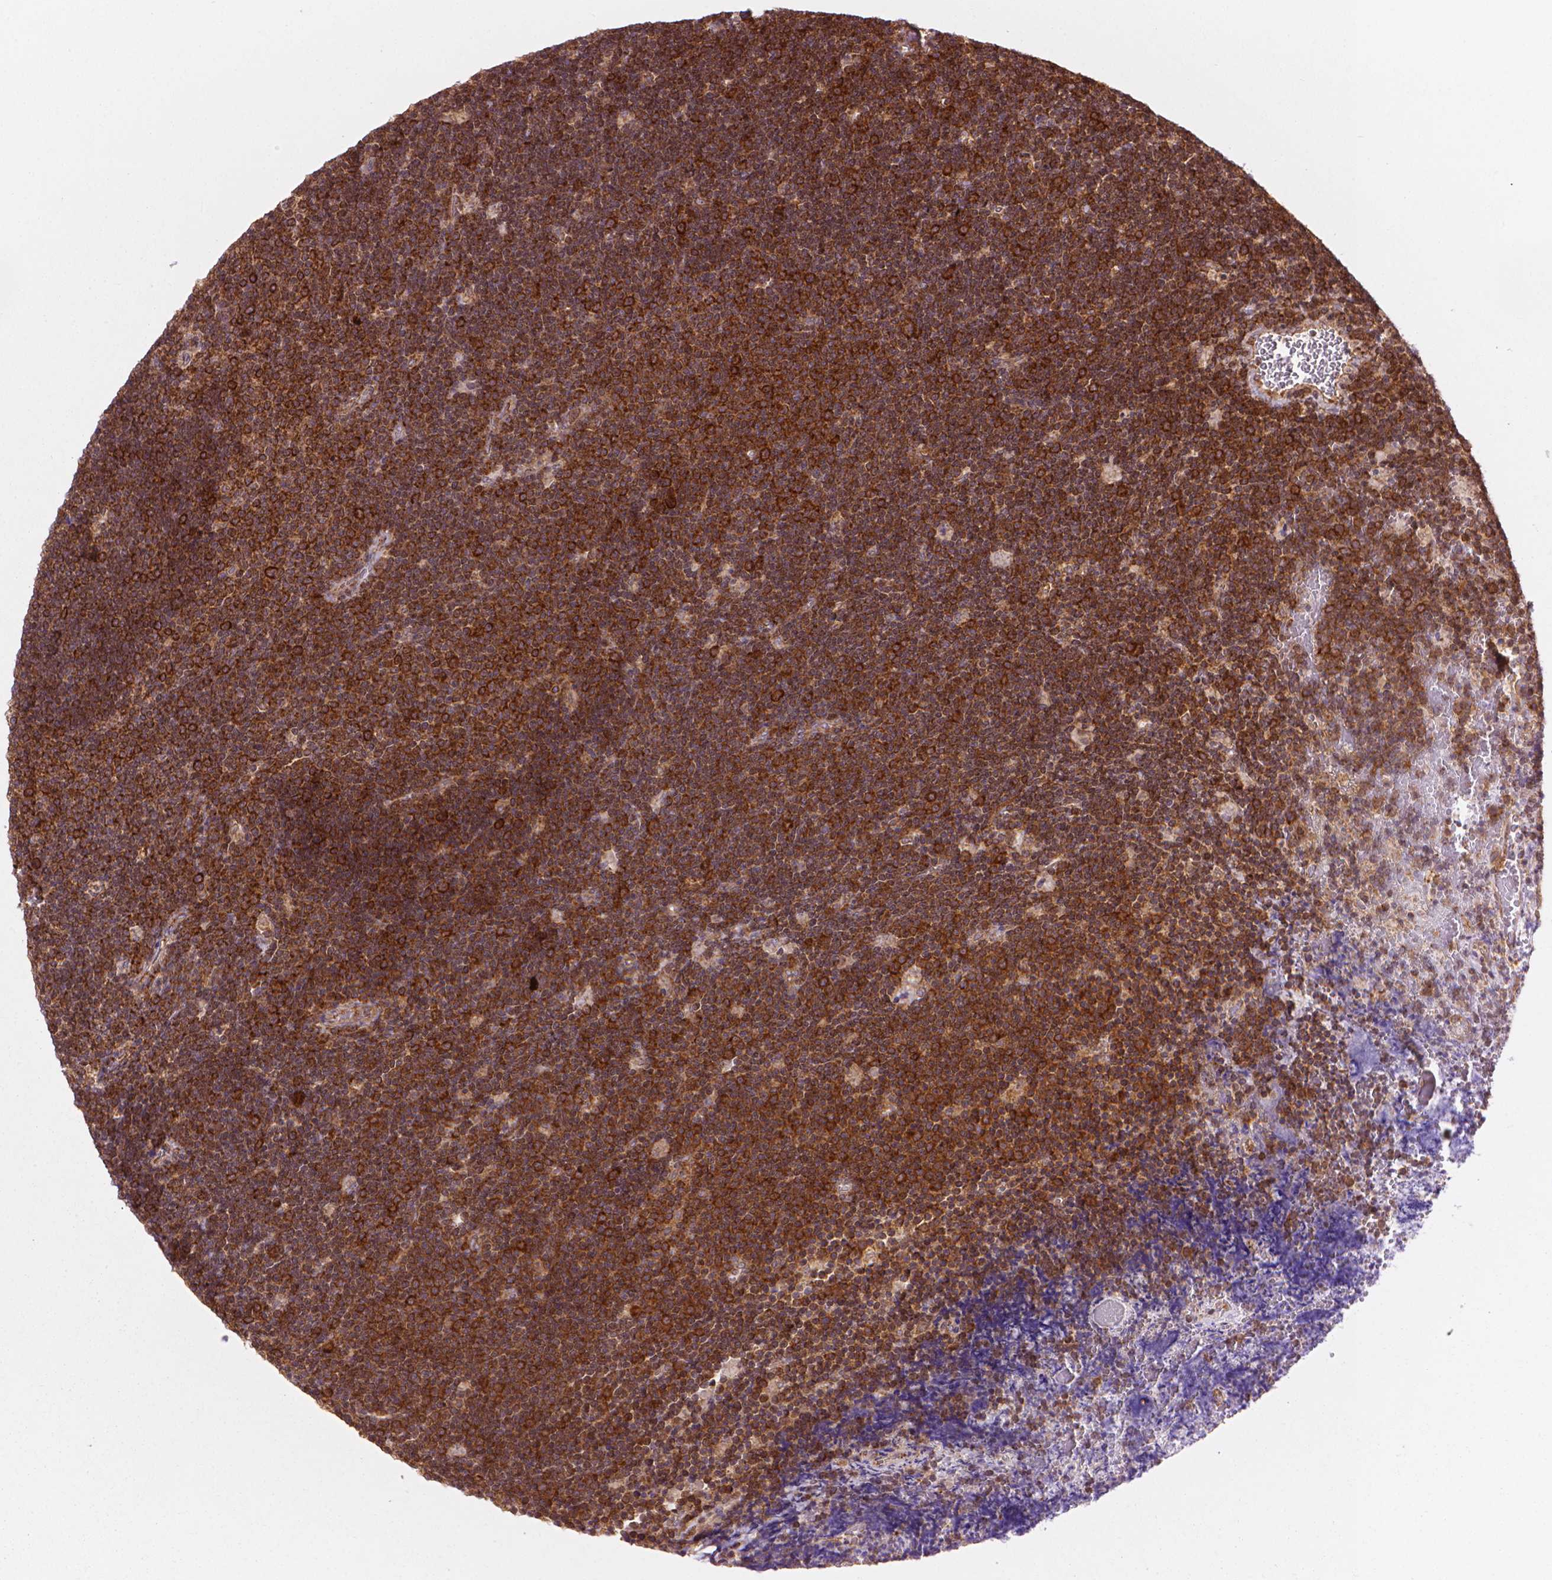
{"staining": {"intensity": "strong", "quantity": ">75%", "location": "cytoplasmic/membranous"}, "tissue": "lymphoma", "cell_type": "Tumor cells", "image_type": "cancer", "snomed": [{"axis": "morphology", "description": "Malignant lymphoma, non-Hodgkin's type, Low grade"}, {"axis": "topography", "description": "Brain"}], "caption": "Lymphoma tissue shows strong cytoplasmic/membranous expression in about >75% of tumor cells, visualized by immunohistochemistry.", "gene": "VARS2", "patient": {"sex": "female", "age": 66}}